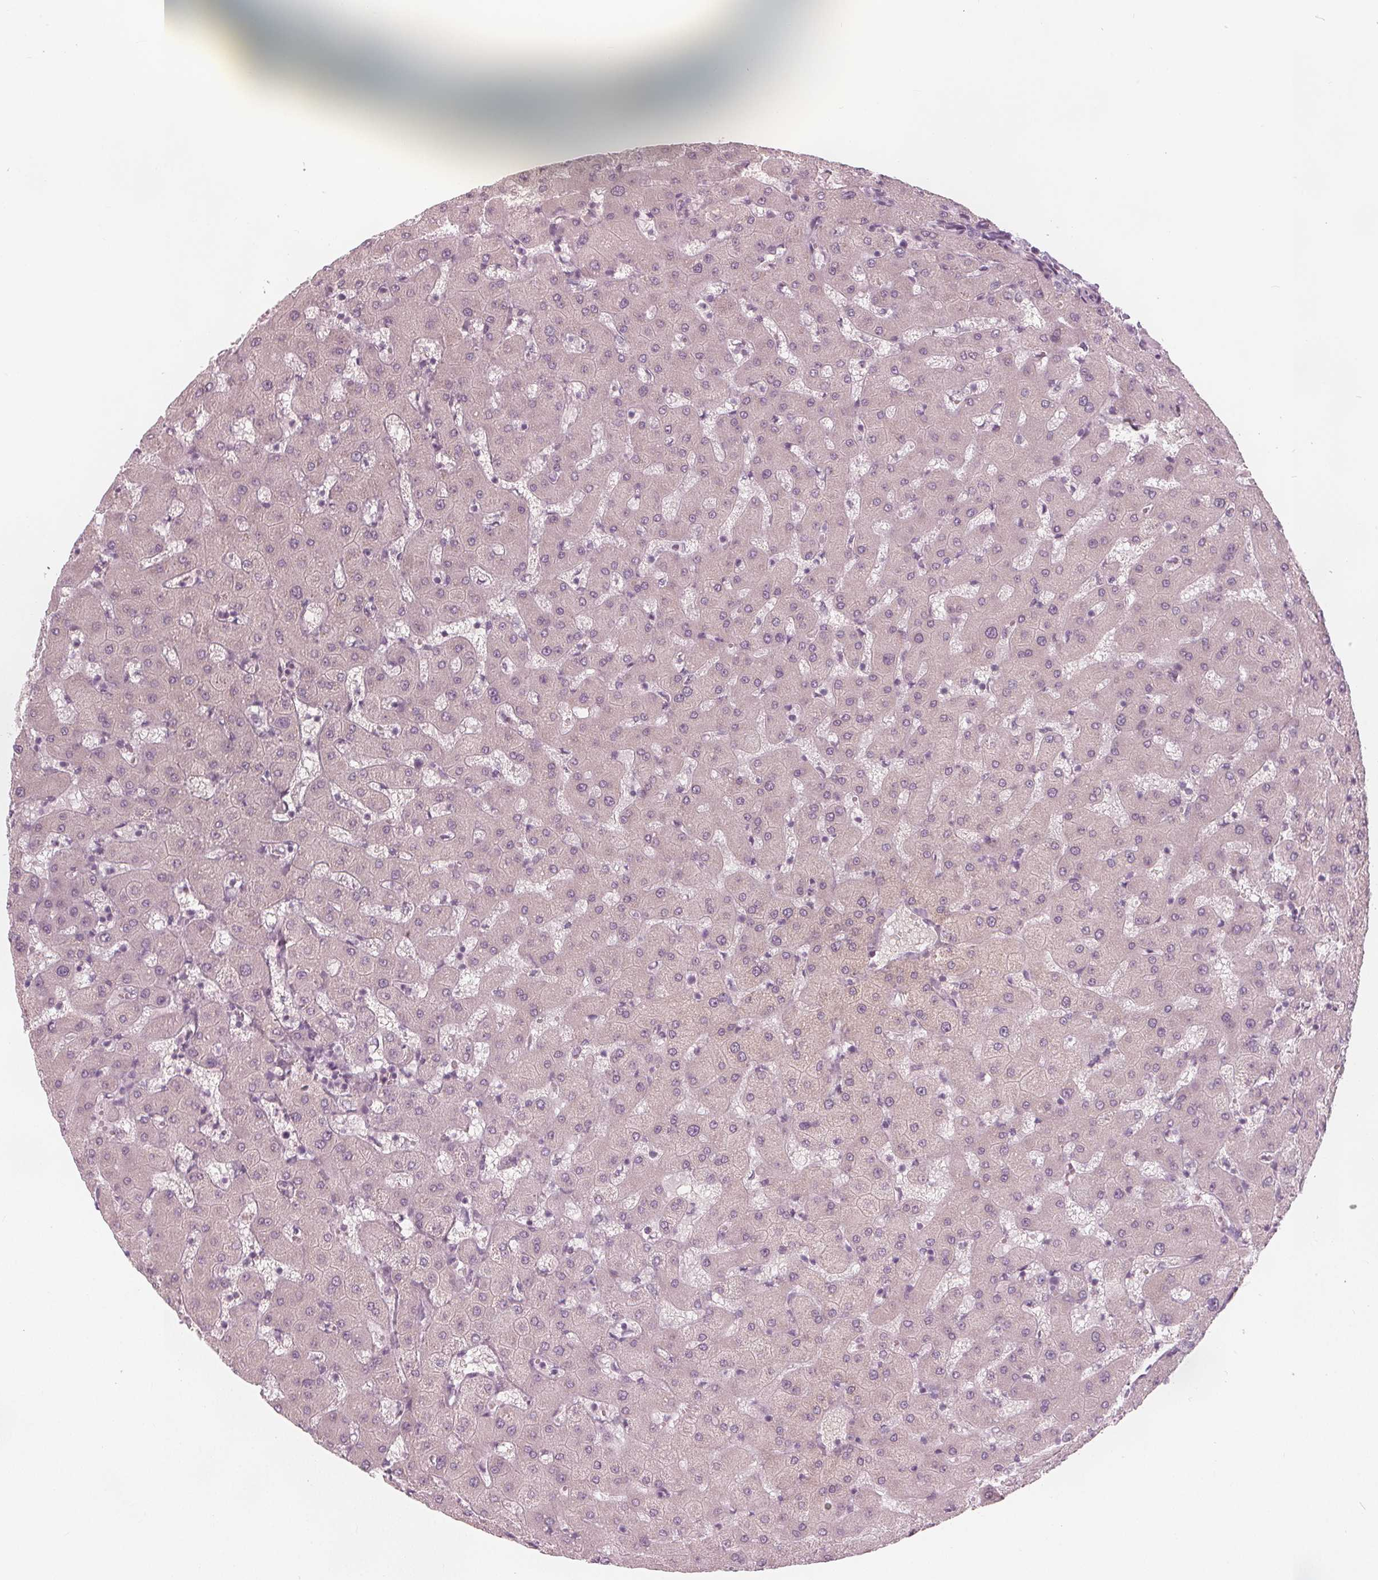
{"staining": {"intensity": "negative", "quantity": "none", "location": "none"}, "tissue": "liver", "cell_type": "Cholangiocytes", "image_type": "normal", "snomed": [{"axis": "morphology", "description": "Normal tissue, NOS"}, {"axis": "topography", "description": "Liver"}], "caption": "The immunohistochemistry histopathology image has no significant expression in cholangiocytes of liver.", "gene": "BRSK1", "patient": {"sex": "female", "age": 63}}